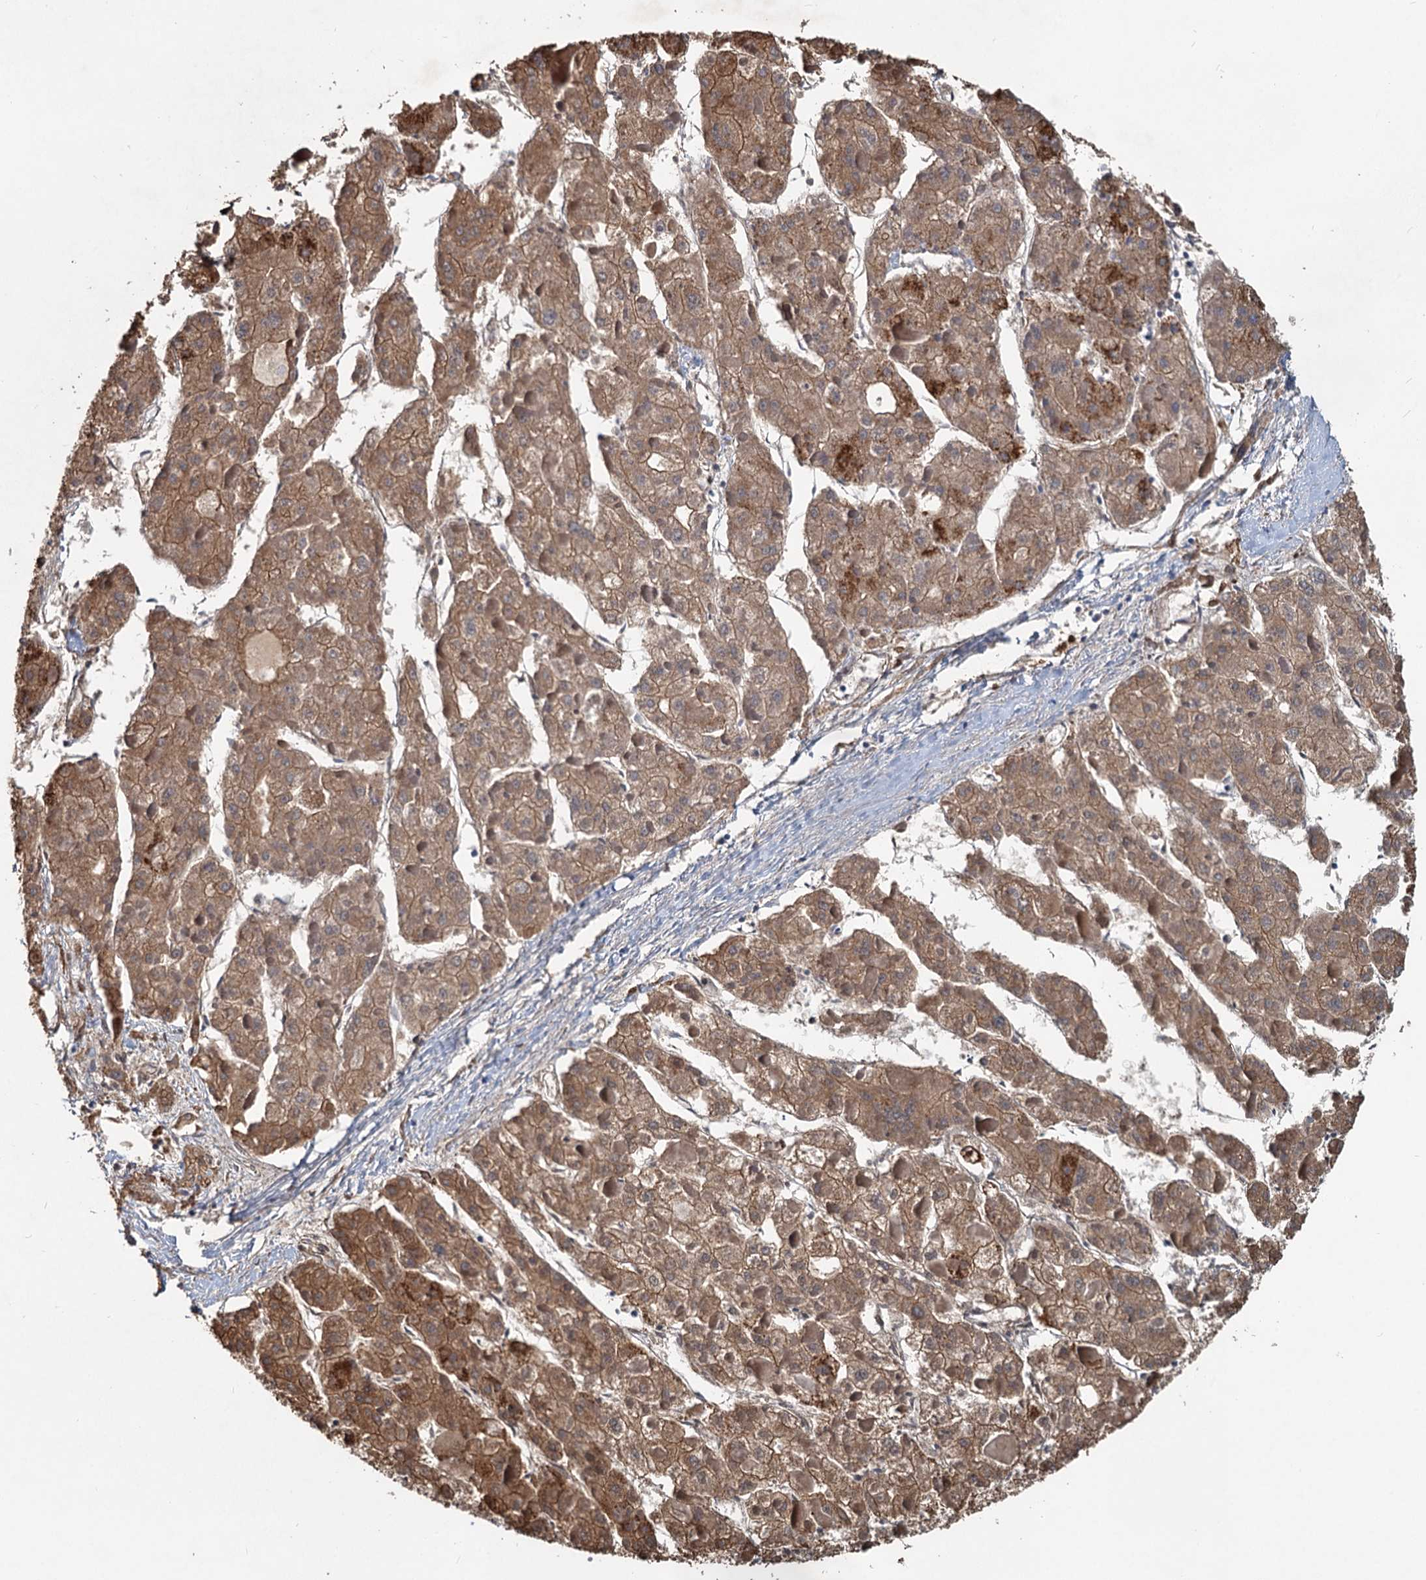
{"staining": {"intensity": "moderate", "quantity": ">75%", "location": "cytoplasmic/membranous"}, "tissue": "liver cancer", "cell_type": "Tumor cells", "image_type": "cancer", "snomed": [{"axis": "morphology", "description": "Carcinoma, Hepatocellular, NOS"}, {"axis": "topography", "description": "Liver"}], "caption": "Protein analysis of liver hepatocellular carcinoma tissue reveals moderate cytoplasmic/membranous staining in approximately >75% of tumor cells. (Brightfield microscopy of DAB IHC at high magnification).", "gene": "RITA1", "patient": {"sex": "female", "age": 73}}